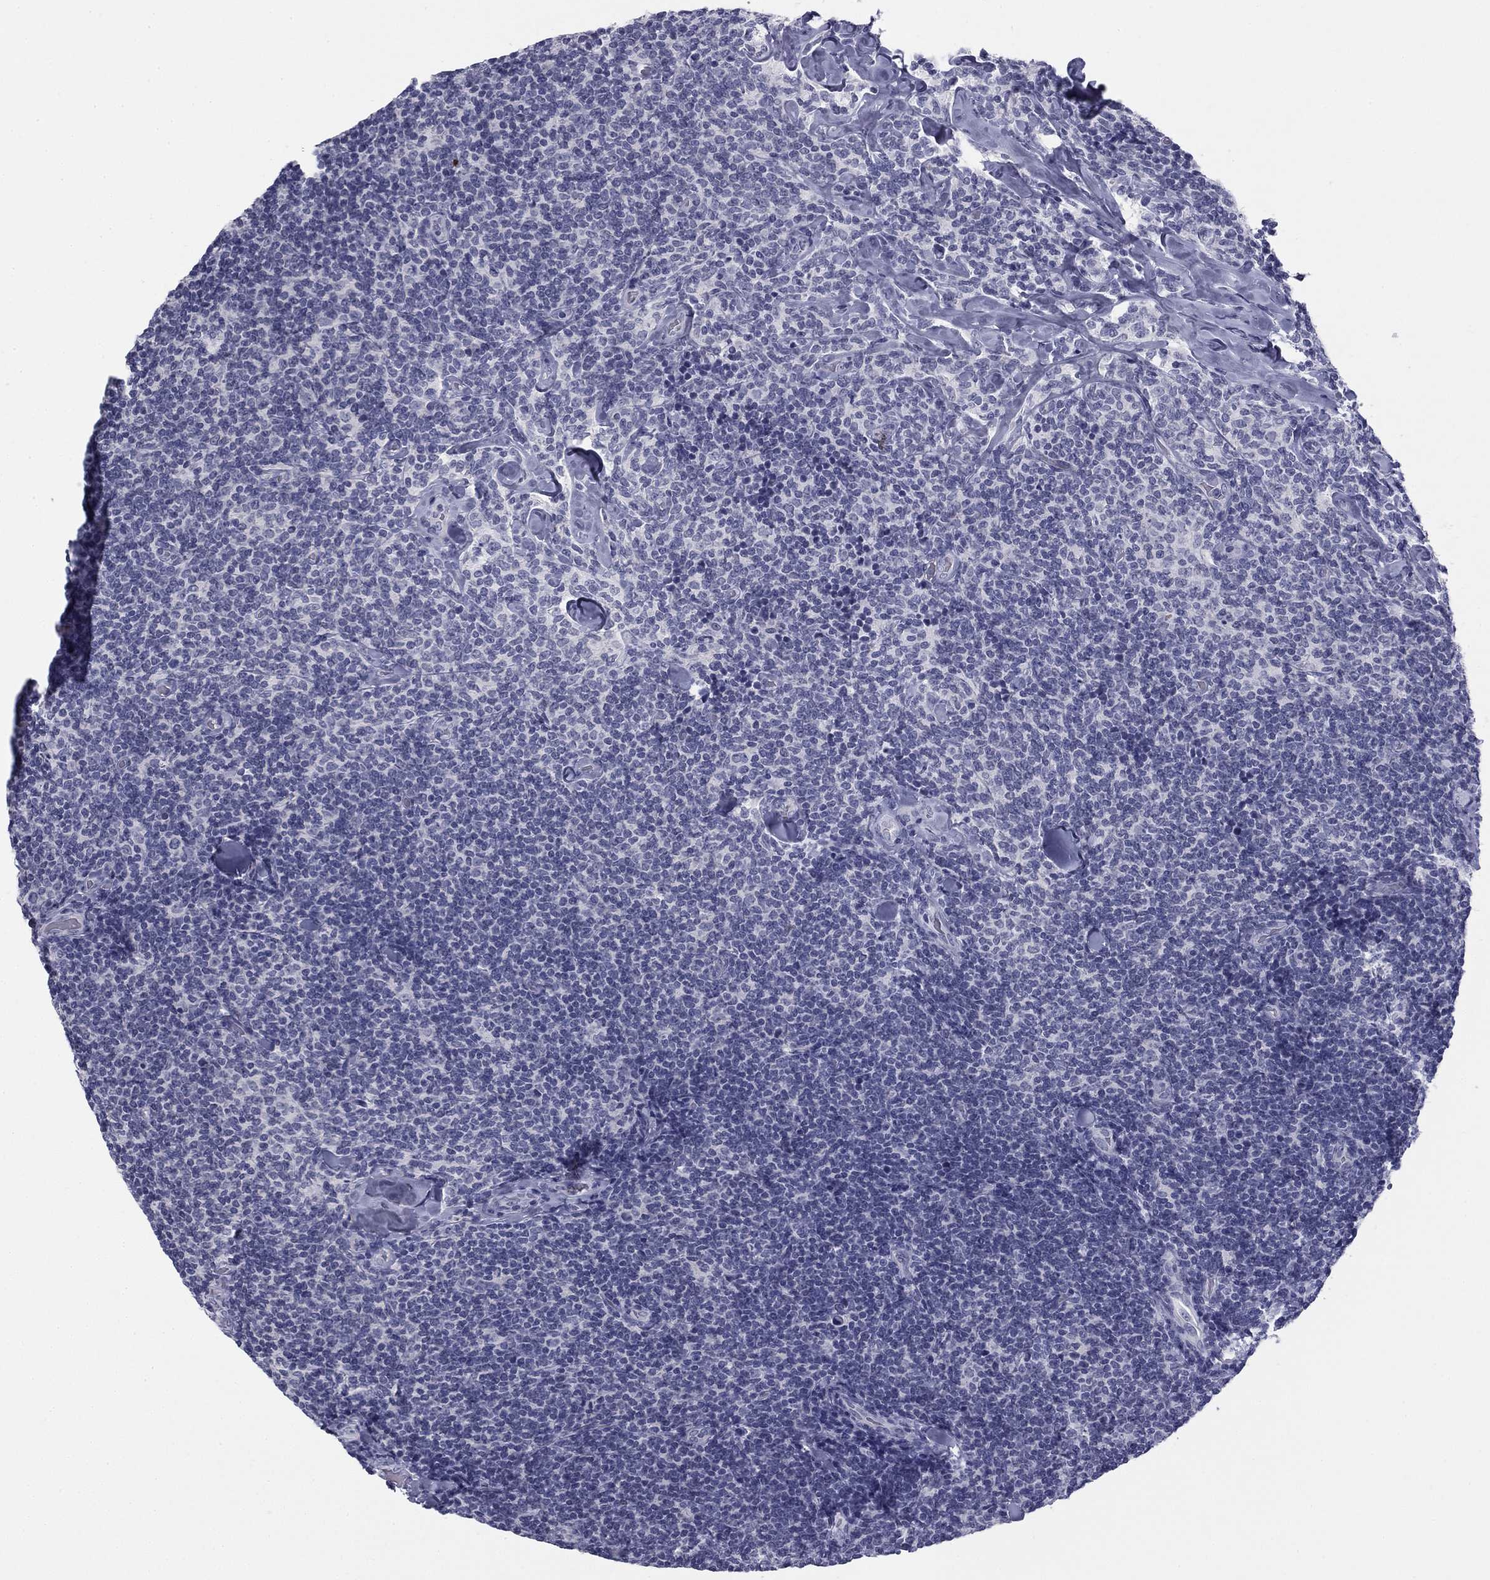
{"staining": {"intensity": "negative", "quantity": "none", "location": "none"}, "tissue": "lymphoma", "cell_type": "Tumor cells", "image_type": "cancer", "snomed": [{"axis": "morphology", "description": "Malignant lymphoma, non-Hodgkin's type, Low grade"}, {"axis": "topography", "description": "Lymph node"}], "caption": "Immunohistochemistry image of neoplastic tissue: human lymphoma stained with DAB (3,3'-diaminobenzidine) reveals no significant protein expression in tumor cells.", "gene": "TFAP2B", "patient": {"sex": "female", "age": 56}}